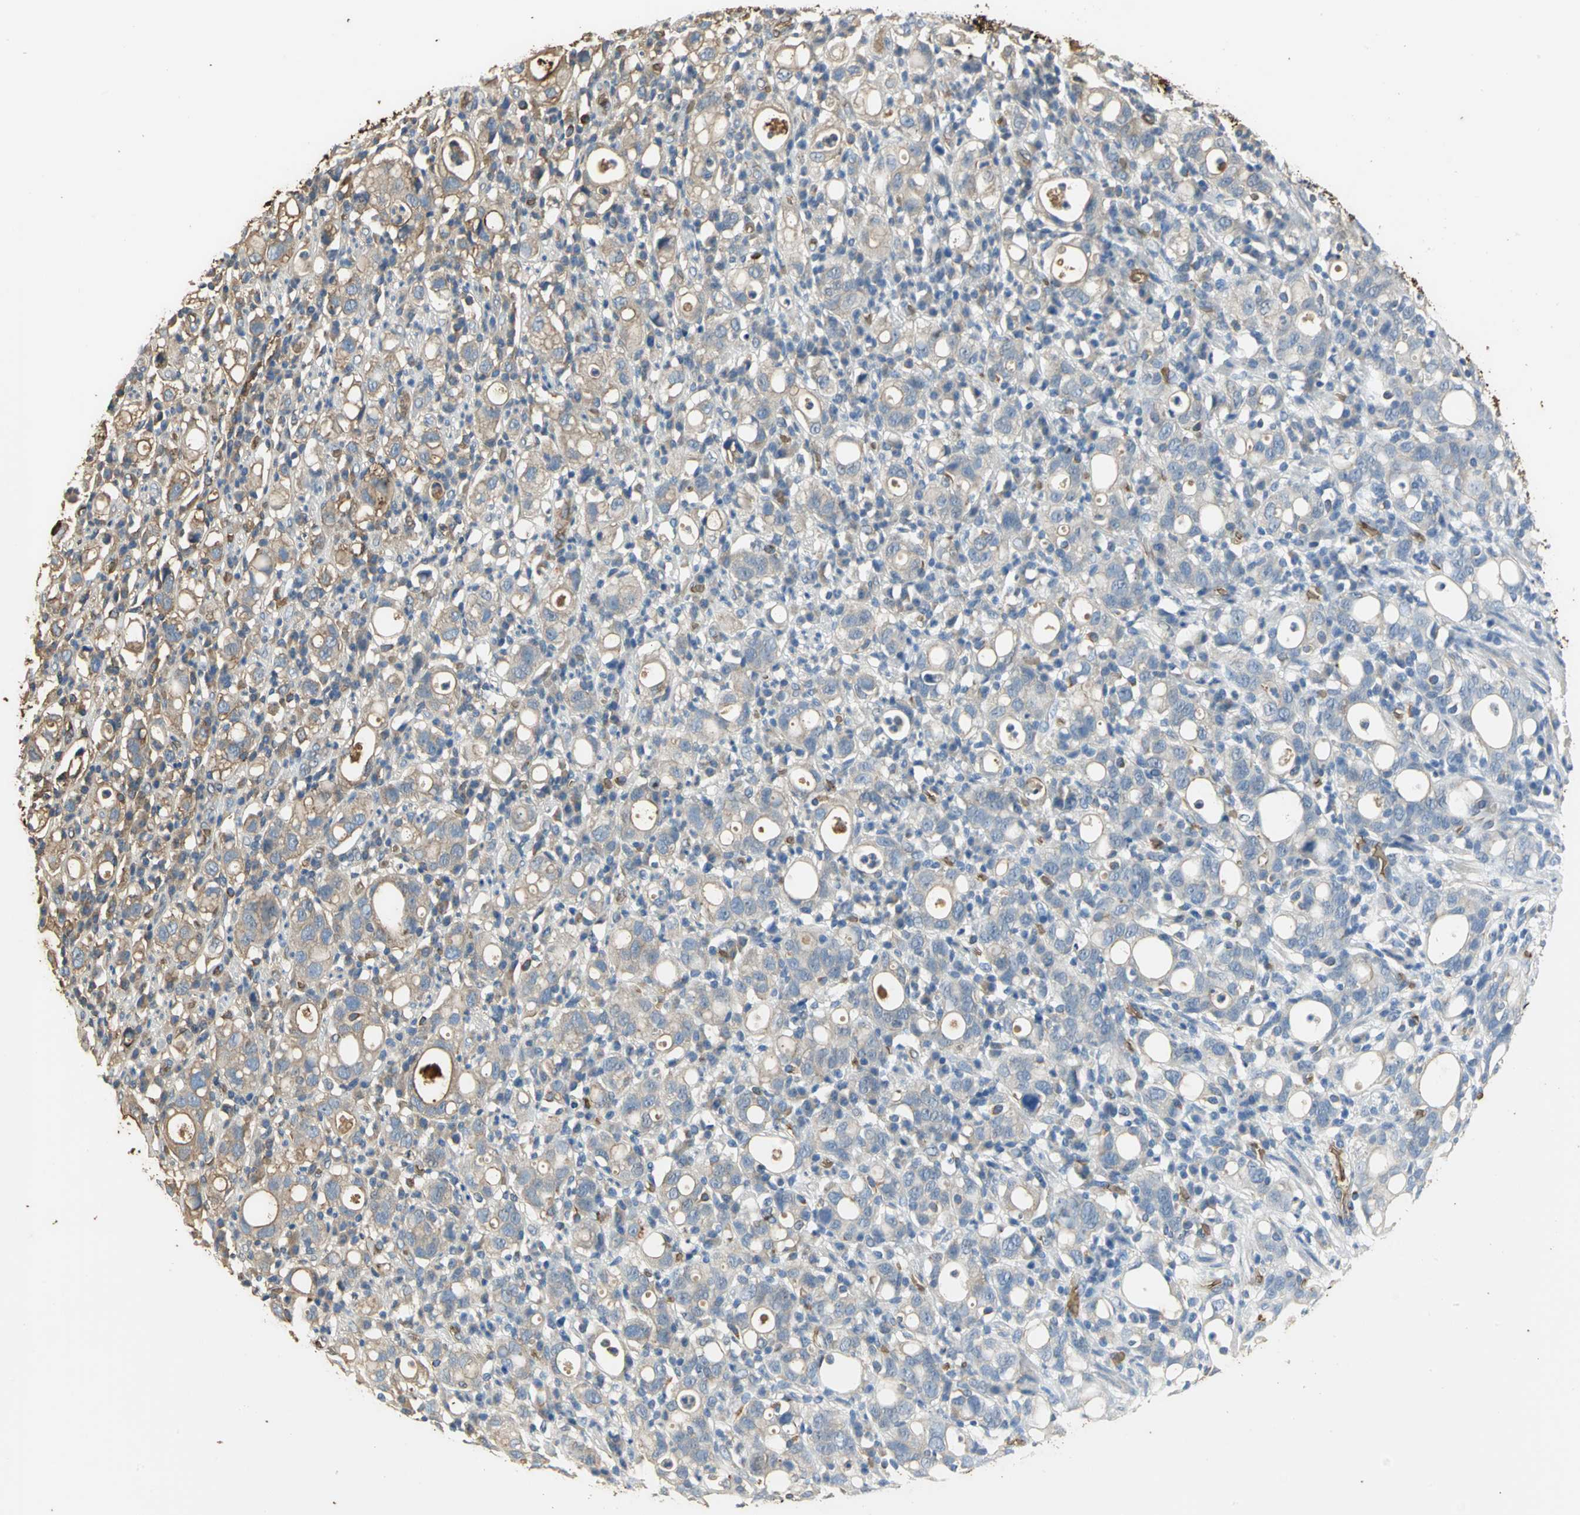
{"staining": {"intensity": "moderate", "quantity": ">75%", "location": "cytoplasmic/membranous"}, "tissue": "stomach cancer", "cell_type": "Tumor cells", "image_type": "cancer", "snomed": [{"axis": "morphology", "description": "Adenocarcinoma, NOS"}, {"axis": "topography", "description": "Stomach"}], "caption": "Immunohistochemical staining of adenocarcinoma (stomach) demonstrates medium levels of moderate cytoplasmic/membranous protein expression in about >75% of tumor cells.", "gene": "TREM1", "patient": {"sex": "female", "age": 75}}